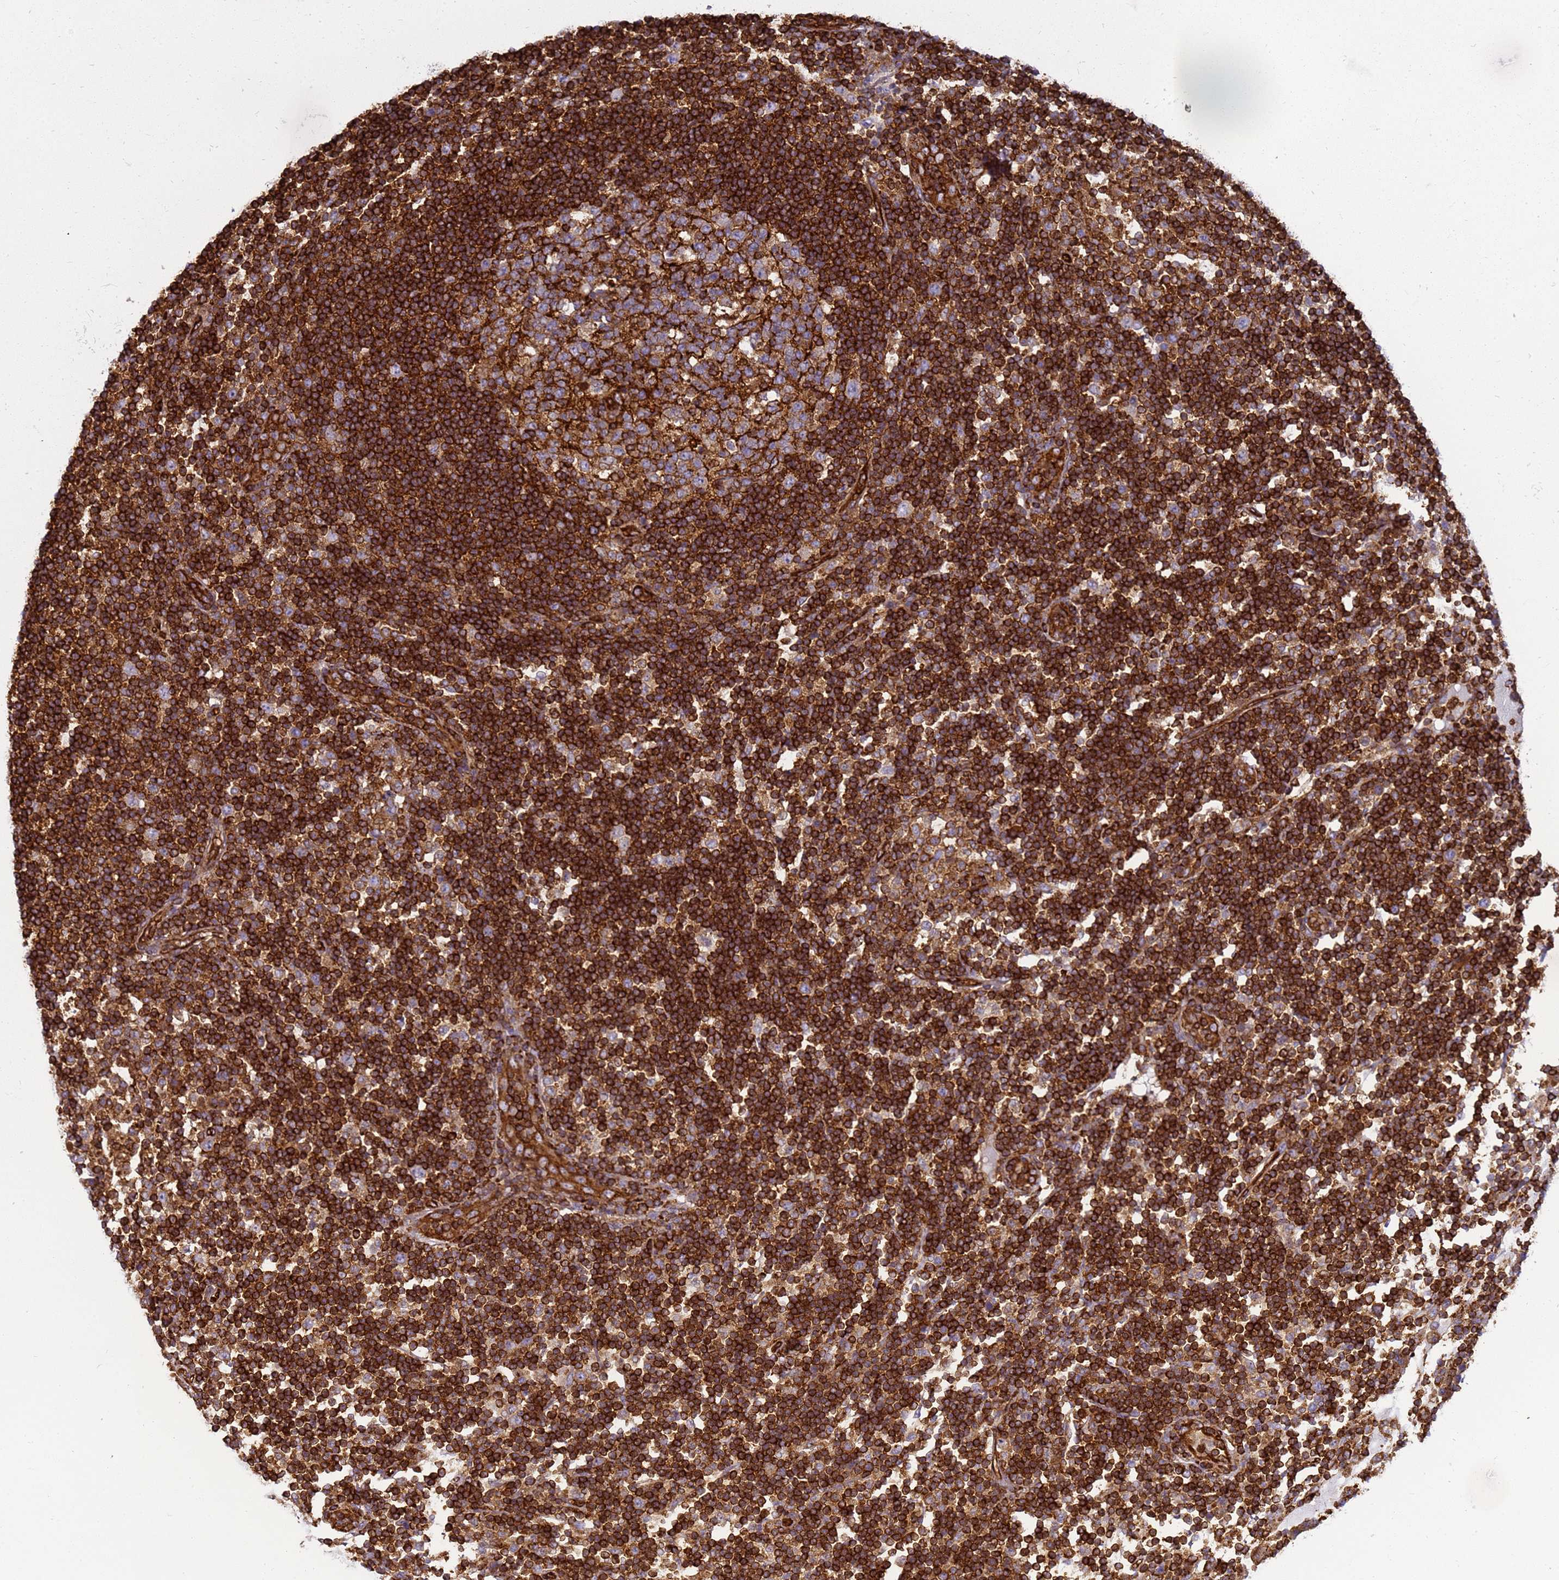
{"staining": {"intensity": "moderate", "quantity": ">75%", "location": "cytoplasmic/membranous"}, "tissue": "lymph node", "cell_type": "Germinal center cells", "image_type": "normal", "snomed": [{"axis": "morphology", "description": "Normal tissue, NOS"}, {"axis": "topography", "description": "Lymph node"}], "caption": "Immunohistochemistry of benign human lymph node demonstrates medium levels of moderate cytoplasmic/membranous staining in approximately >75% of germinal center cells. (brown staining indicates protein expression, while blue staining denotes nuclei).", "gene": "ZBTB8OS", "patient": {"sex": "female", "age": 53}}